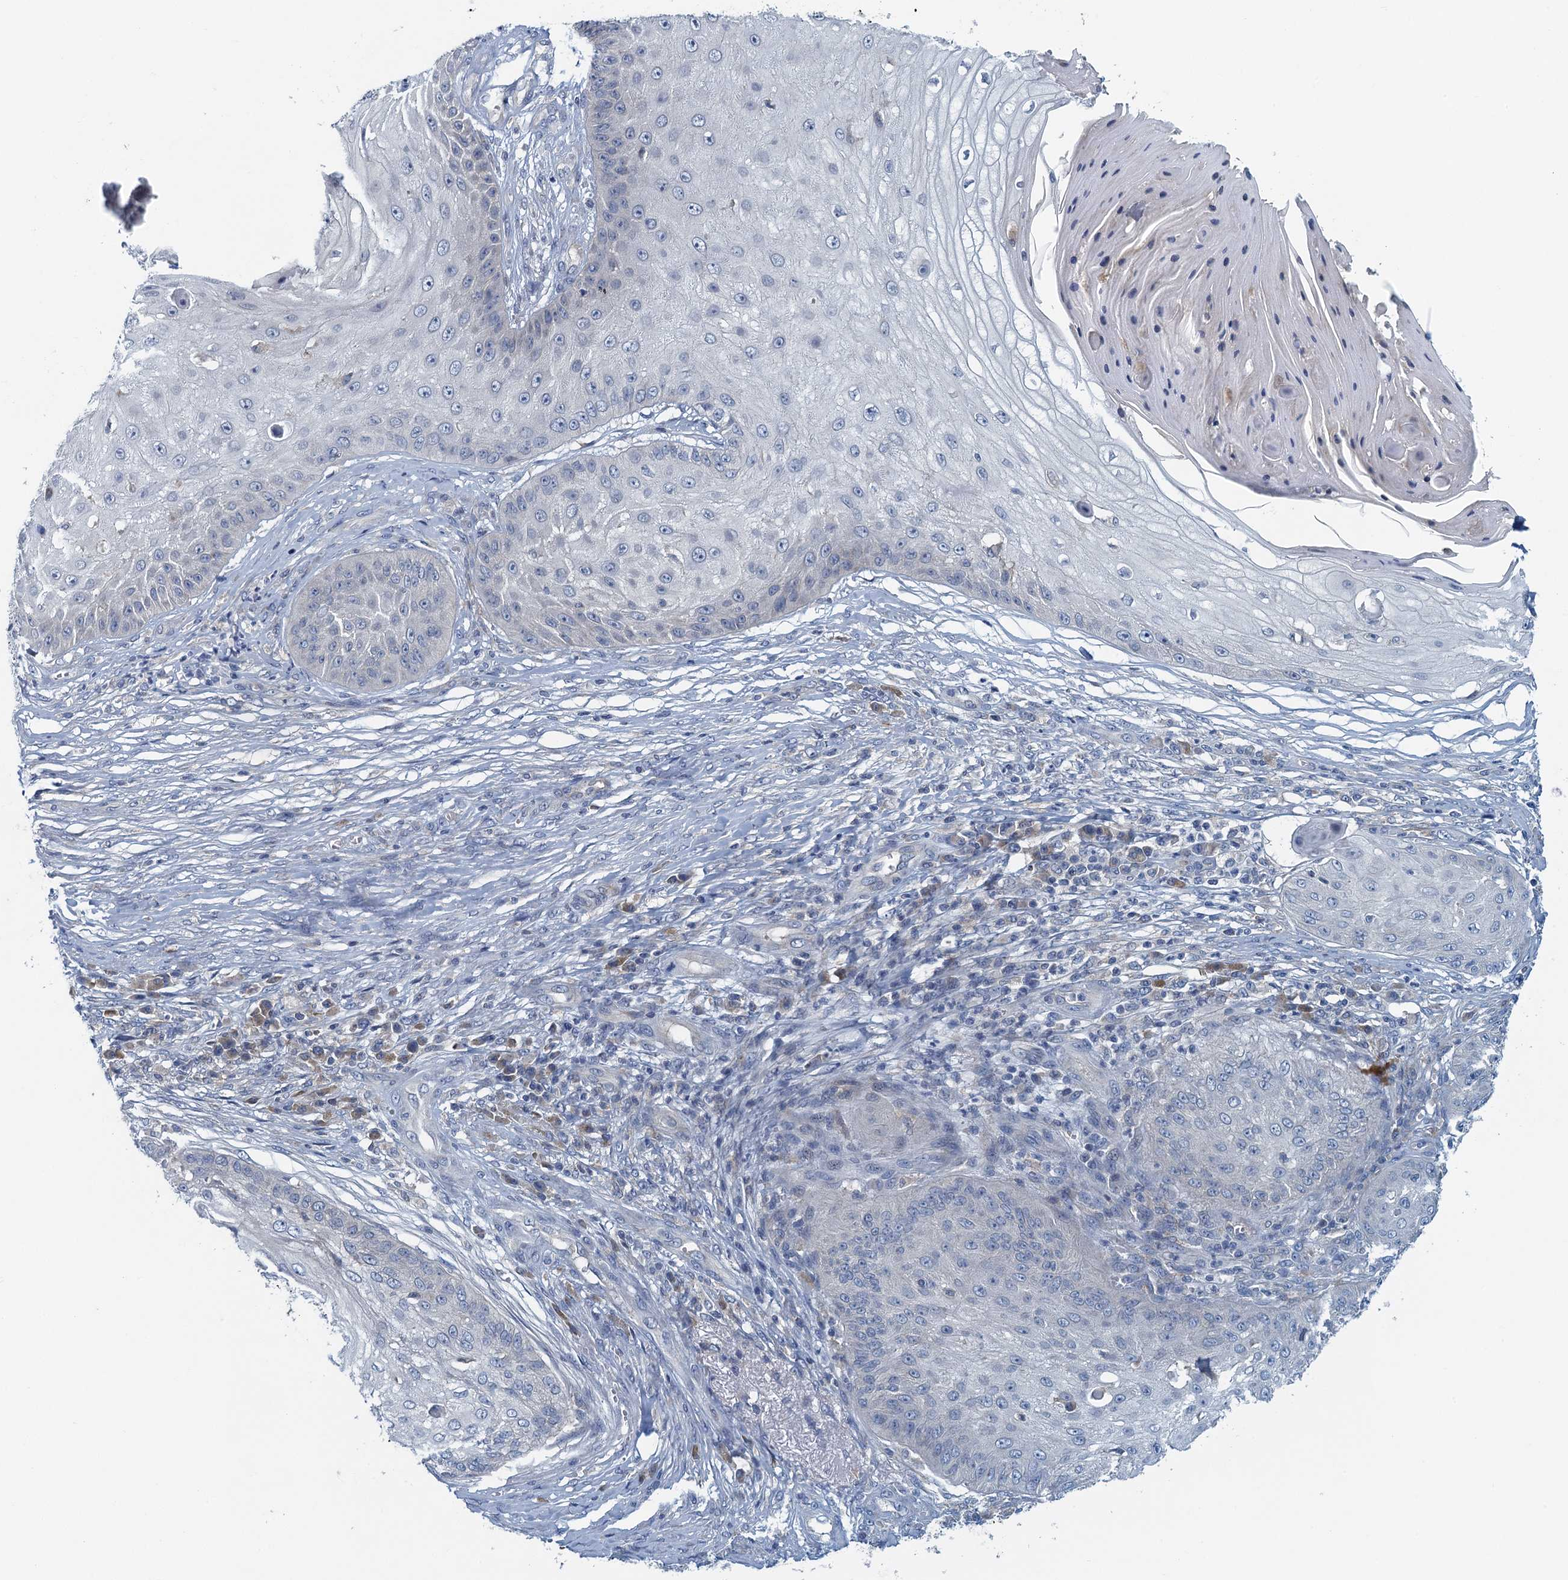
{"staining": {"intensity": "negative", "quantity": "none", "location": "none"}, "tissue": "skin cancer", "cell_type": "Tumor cells", "image_type": "cancer", "snomed": [{"axis": "morphology", "description": "Squamous cell carcinoma, NOS"}, {"axis": "topography", "description": "Skin"}], "caption": "This is an immunohistochemistry (IHC) image of human skin cancer (squamous cell carcinoma). There is no positivity in tumor cells.", "gene": "NCKAP1L", "patient": {"sex": "male", "age": 70}}